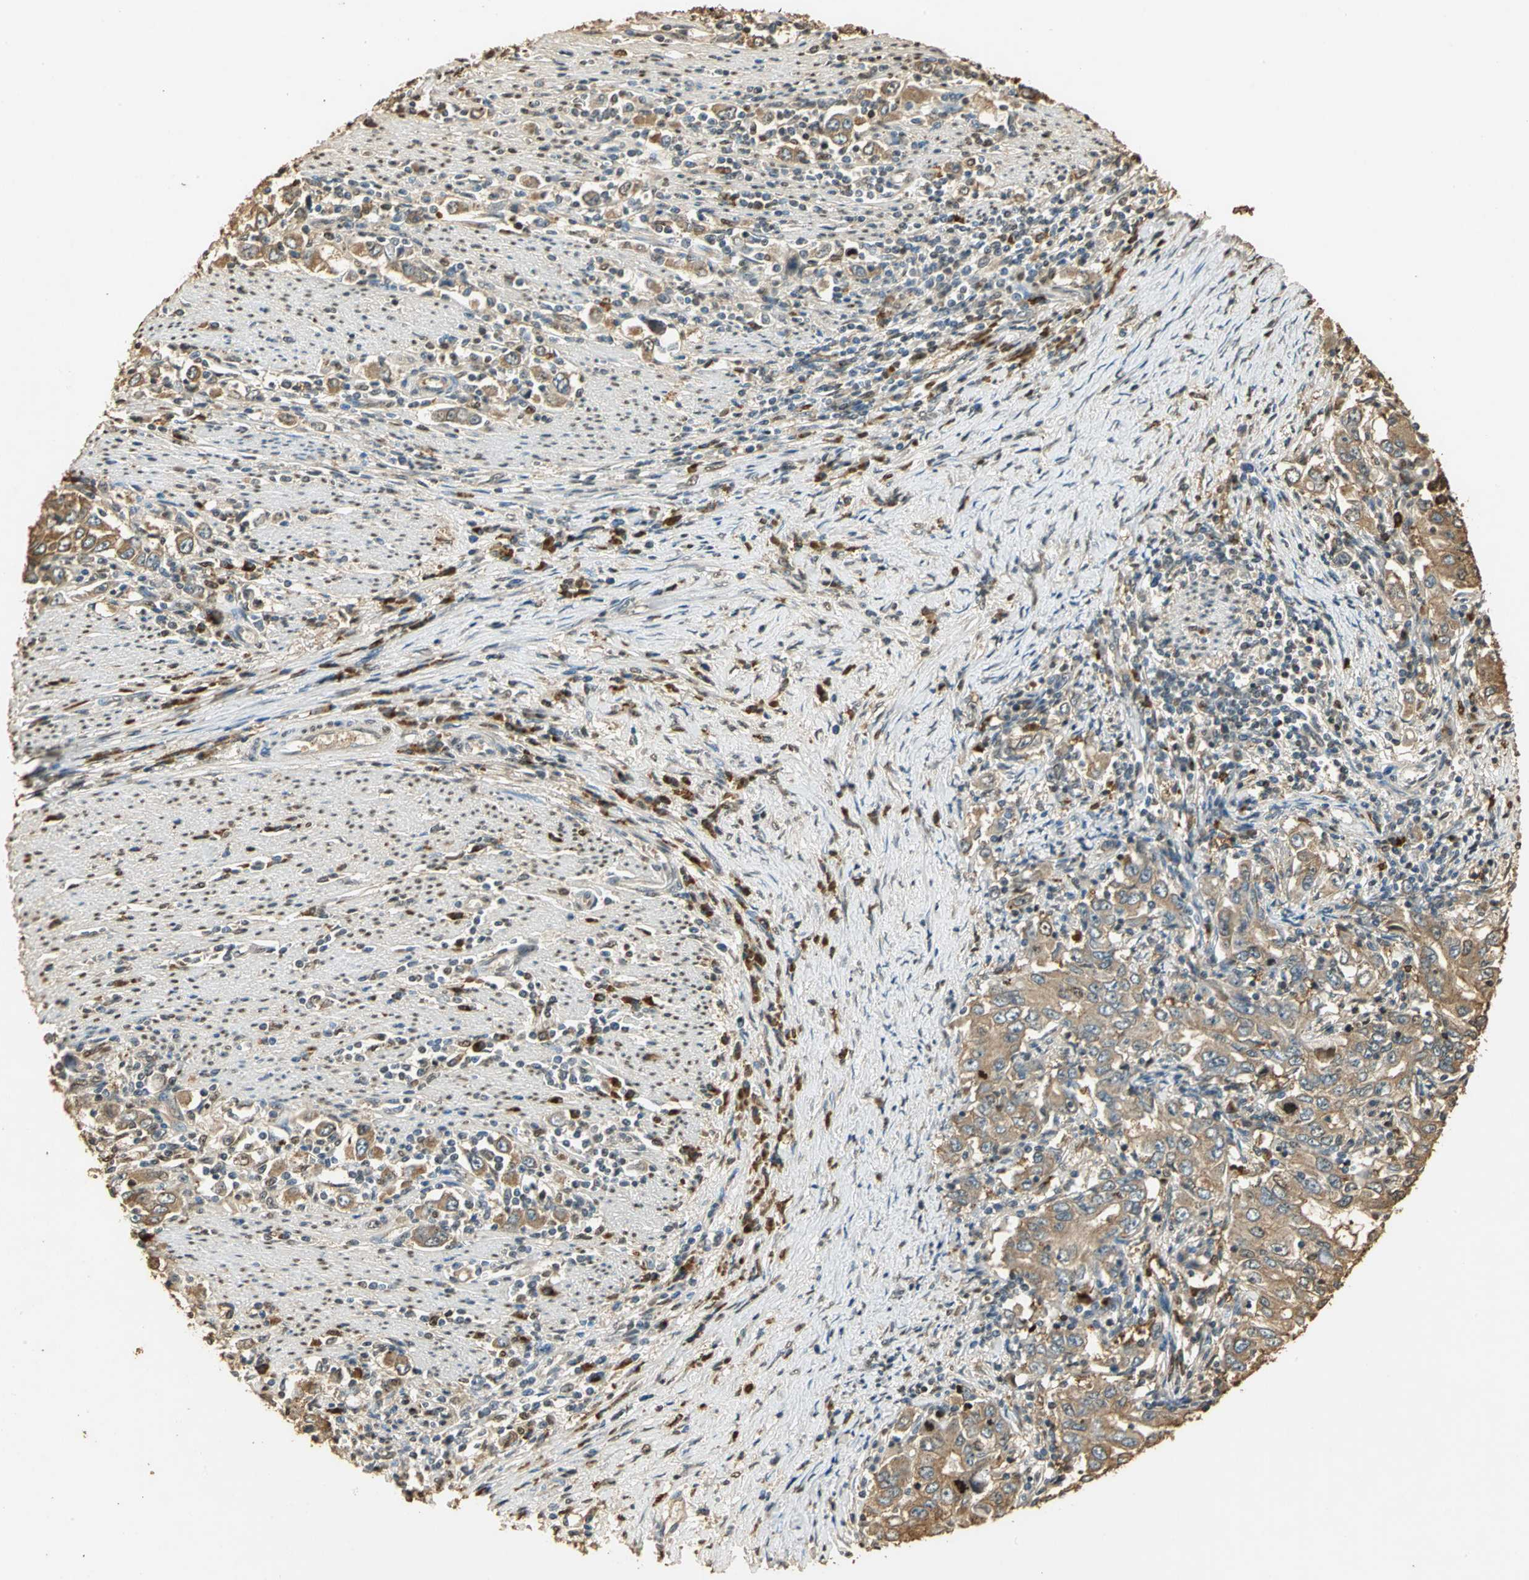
{"staining": {"intensity": "moderate", "quantity": ">75%", "location": "cytoplasmic/membranous"}, "tissue": "stomach cancer", "cell_type": "Tumor cells", "image_type": "cancer", "snomed": [{"axis": "morphology", "description": "Adenocarcinoma, NOS"}, {"axis": "topography", "description": "Stomach, lower"}], "caption": "An immunohistochemistry micrograph of tumor tissue is shown. Protein staining in brown highlights moderate cytoplasmic/membranous positivity in stomach adenocarcinoma within tumor cells. The staining was performed using DAB, with brown indicating positive protein expression. Nuclei are stained blue with hematoxylin.", "gene": "GAPDH", "patient": {"sex": "female", "age": 72}}